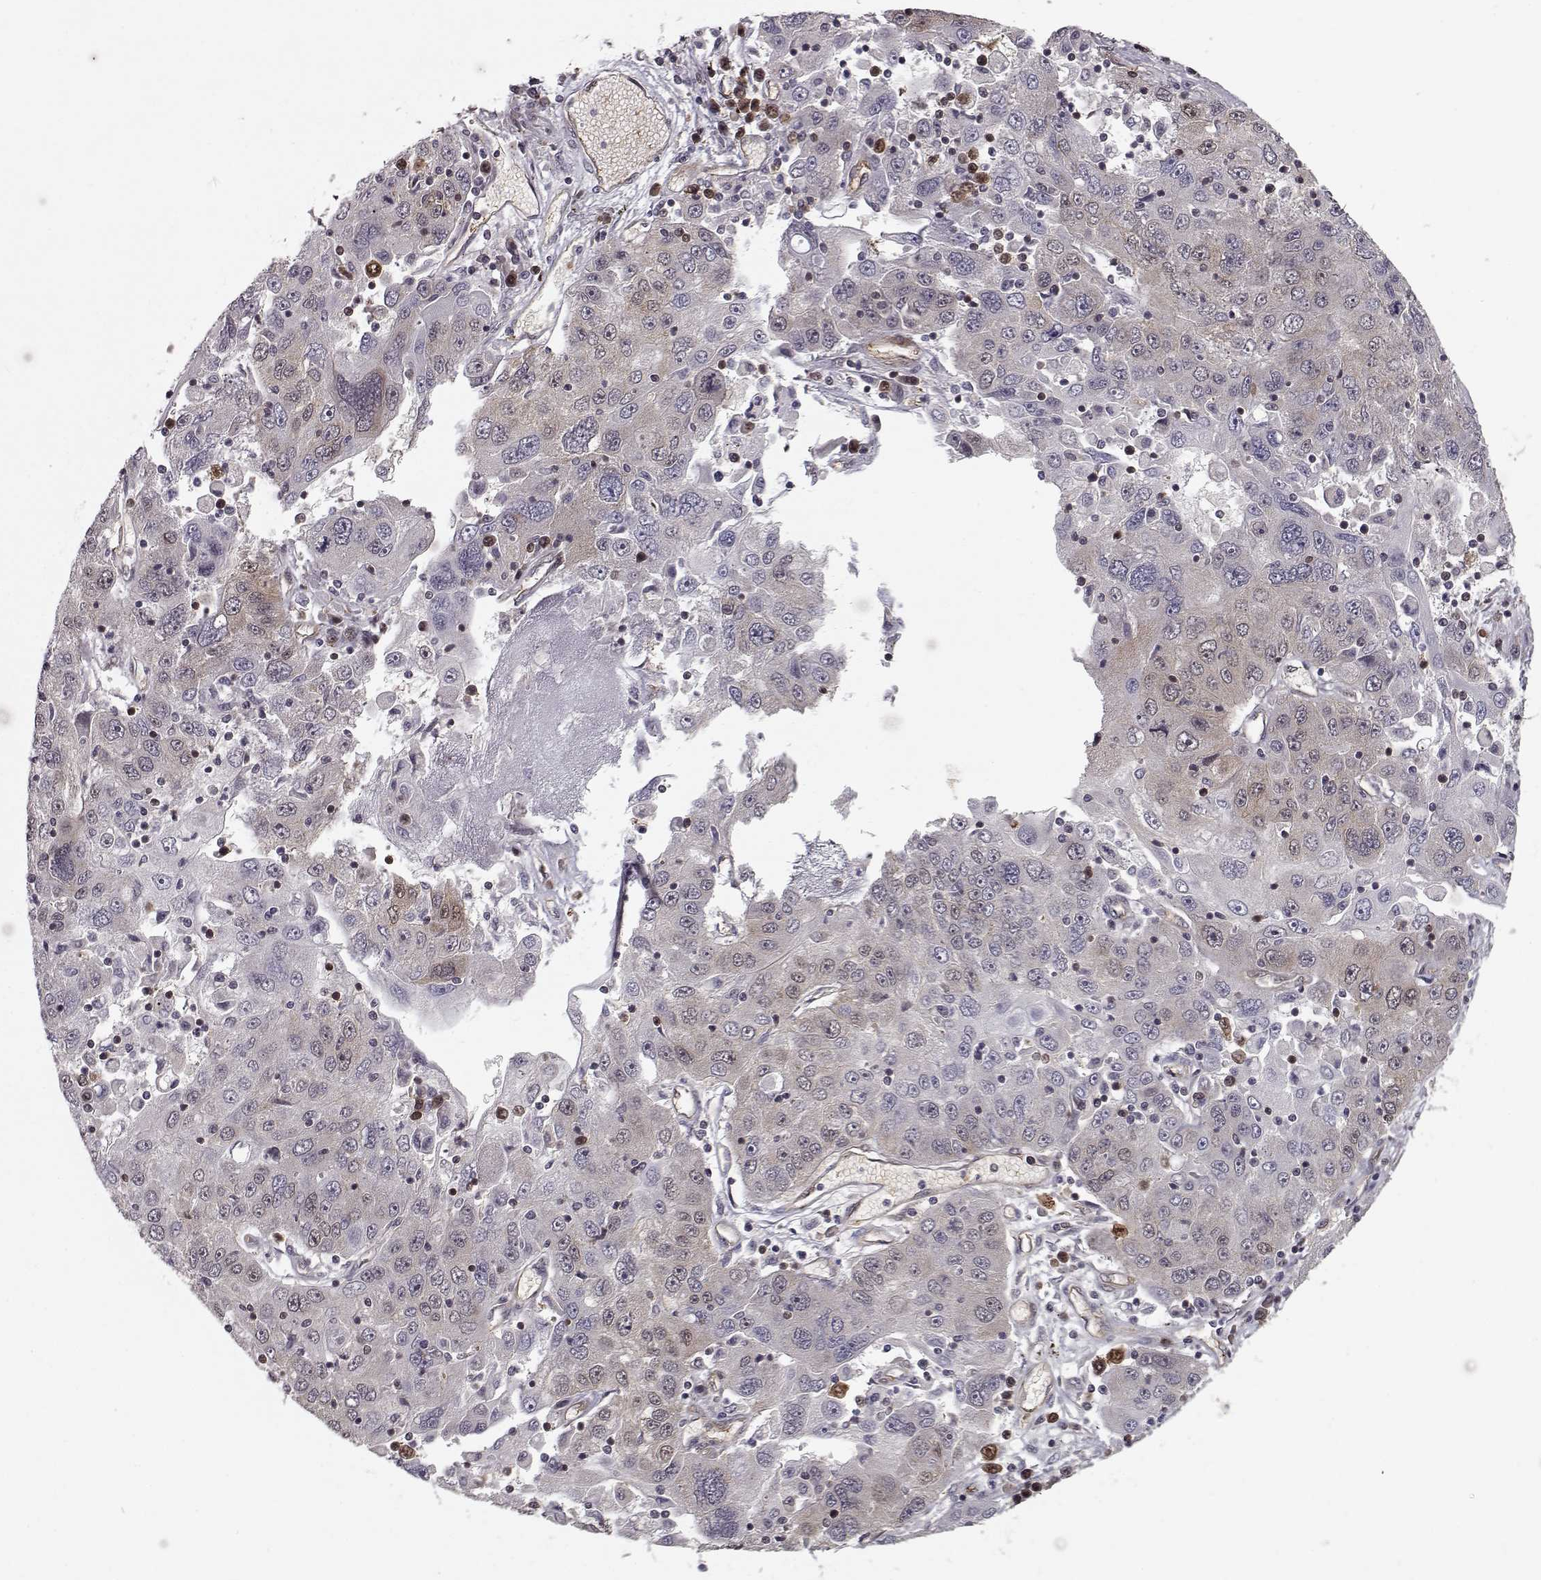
{"staining": {"intensity": "negative", "quantity": "none", "location": "none"}, "tissue": "stomach cancer", "cell_type": "Tumor cells", "image_type": "cancer", "snomed": [{"axis": "morphology", "description": "Adenocarcinoma, NOS"}, {"axis": "topography", "description": "Stomach"}], "caption": "This is a image of immunohistochemistry staining of adenocarcinoma (stomach), which shows no staining in tumor cells.", "gene": "RANBP1", "patient": {"sex": "male", "age": 56}}